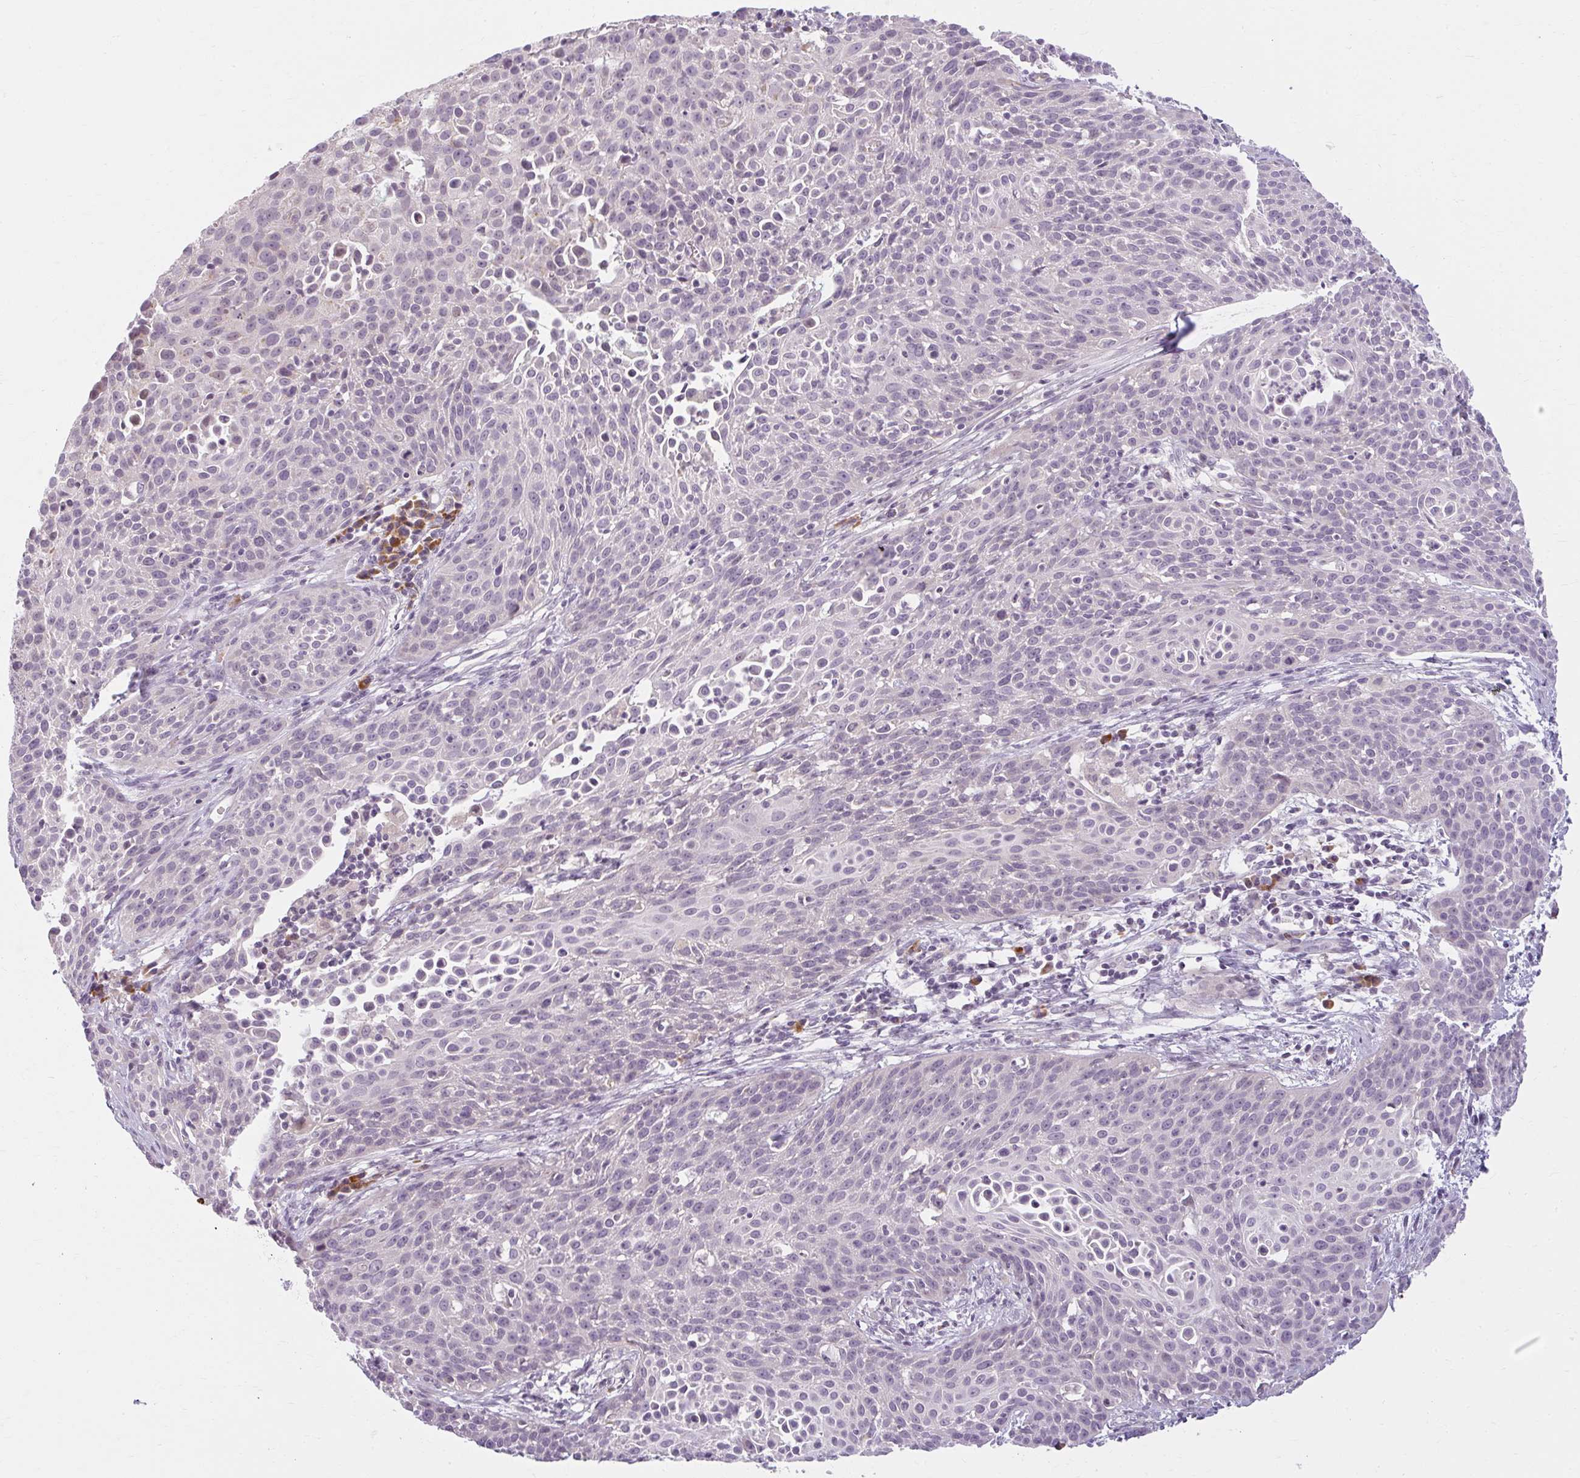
{"staining": {"intensity": "negative", "quantity": "none", "location": "none"}, "tissue": "cervical cancer", "cell_type": "Tumor cells", "image_type": "cancer", "snomed": [{"axis": "morphology", "description": "Squamous cell carcinoma, NOS"}, {"axis": "topography", "description": "Cervix"}], "caption": "Immunohistochemical staining of cervical cancer (squamous cell carcinoma) displays no significant positivity in tumor cells.", "gene": "ZFYVE26", "patient": {"sex": "female", "age": 38}}